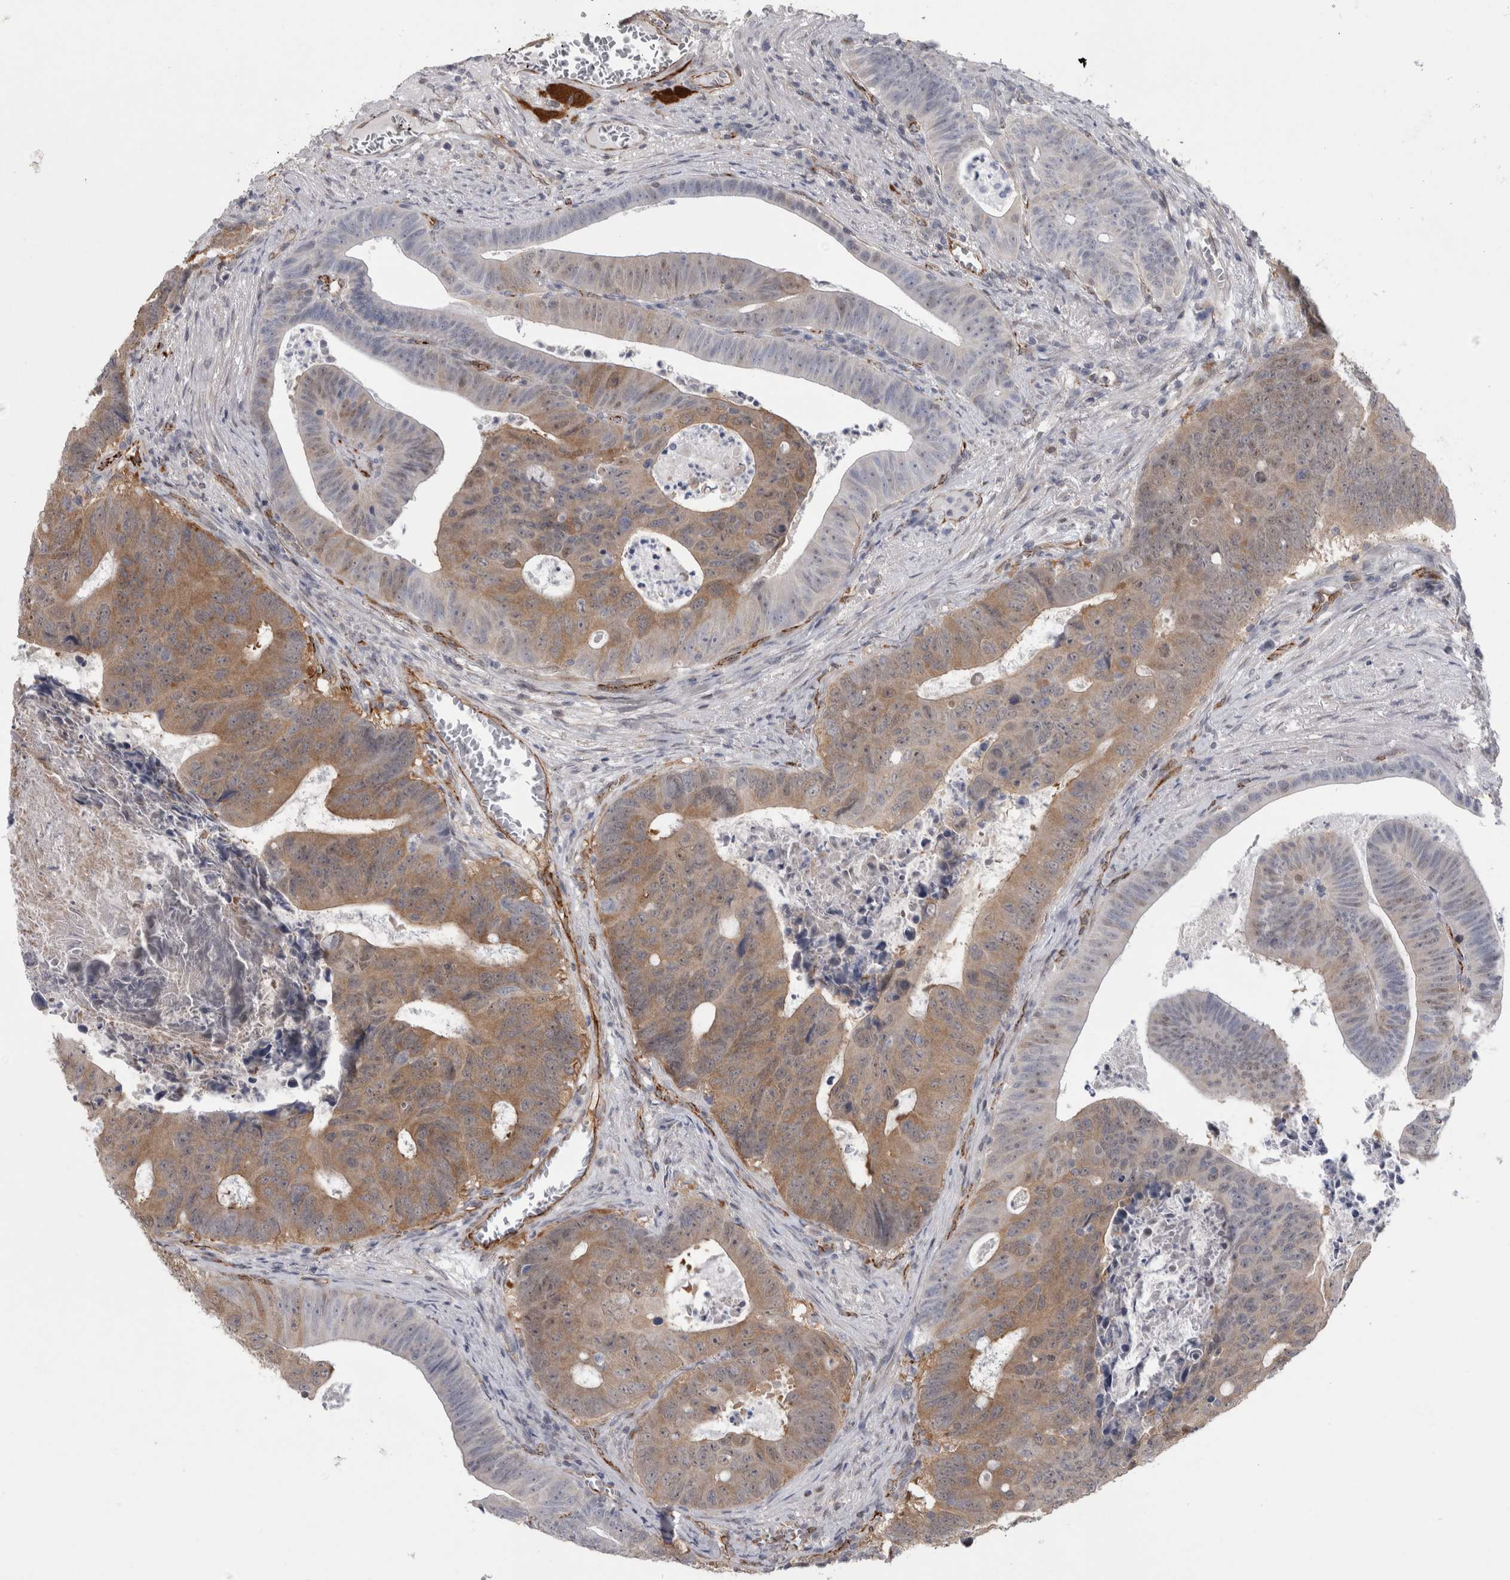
{"staining": {"intensity": "moderate", "quantity": "<25%", "location": "cytoplasmic/membranous"}, "tissue": "colorectal cancer", "cell_type": "Tumor cells", "image_type": "cancer", "snomed": [{"axis": "morphology", "description": "Adenocarcinoma, NOS"}, {"axis": "topography", "description": "Colon"}], "caption": "Adenocarcinoma (colorectal) tissue displays moderate cytoplasmic/membranous positivity in approximately <25% of tumor cells", "gene": "ACOT7", "patient": {"sex": "male", "age": 87}}